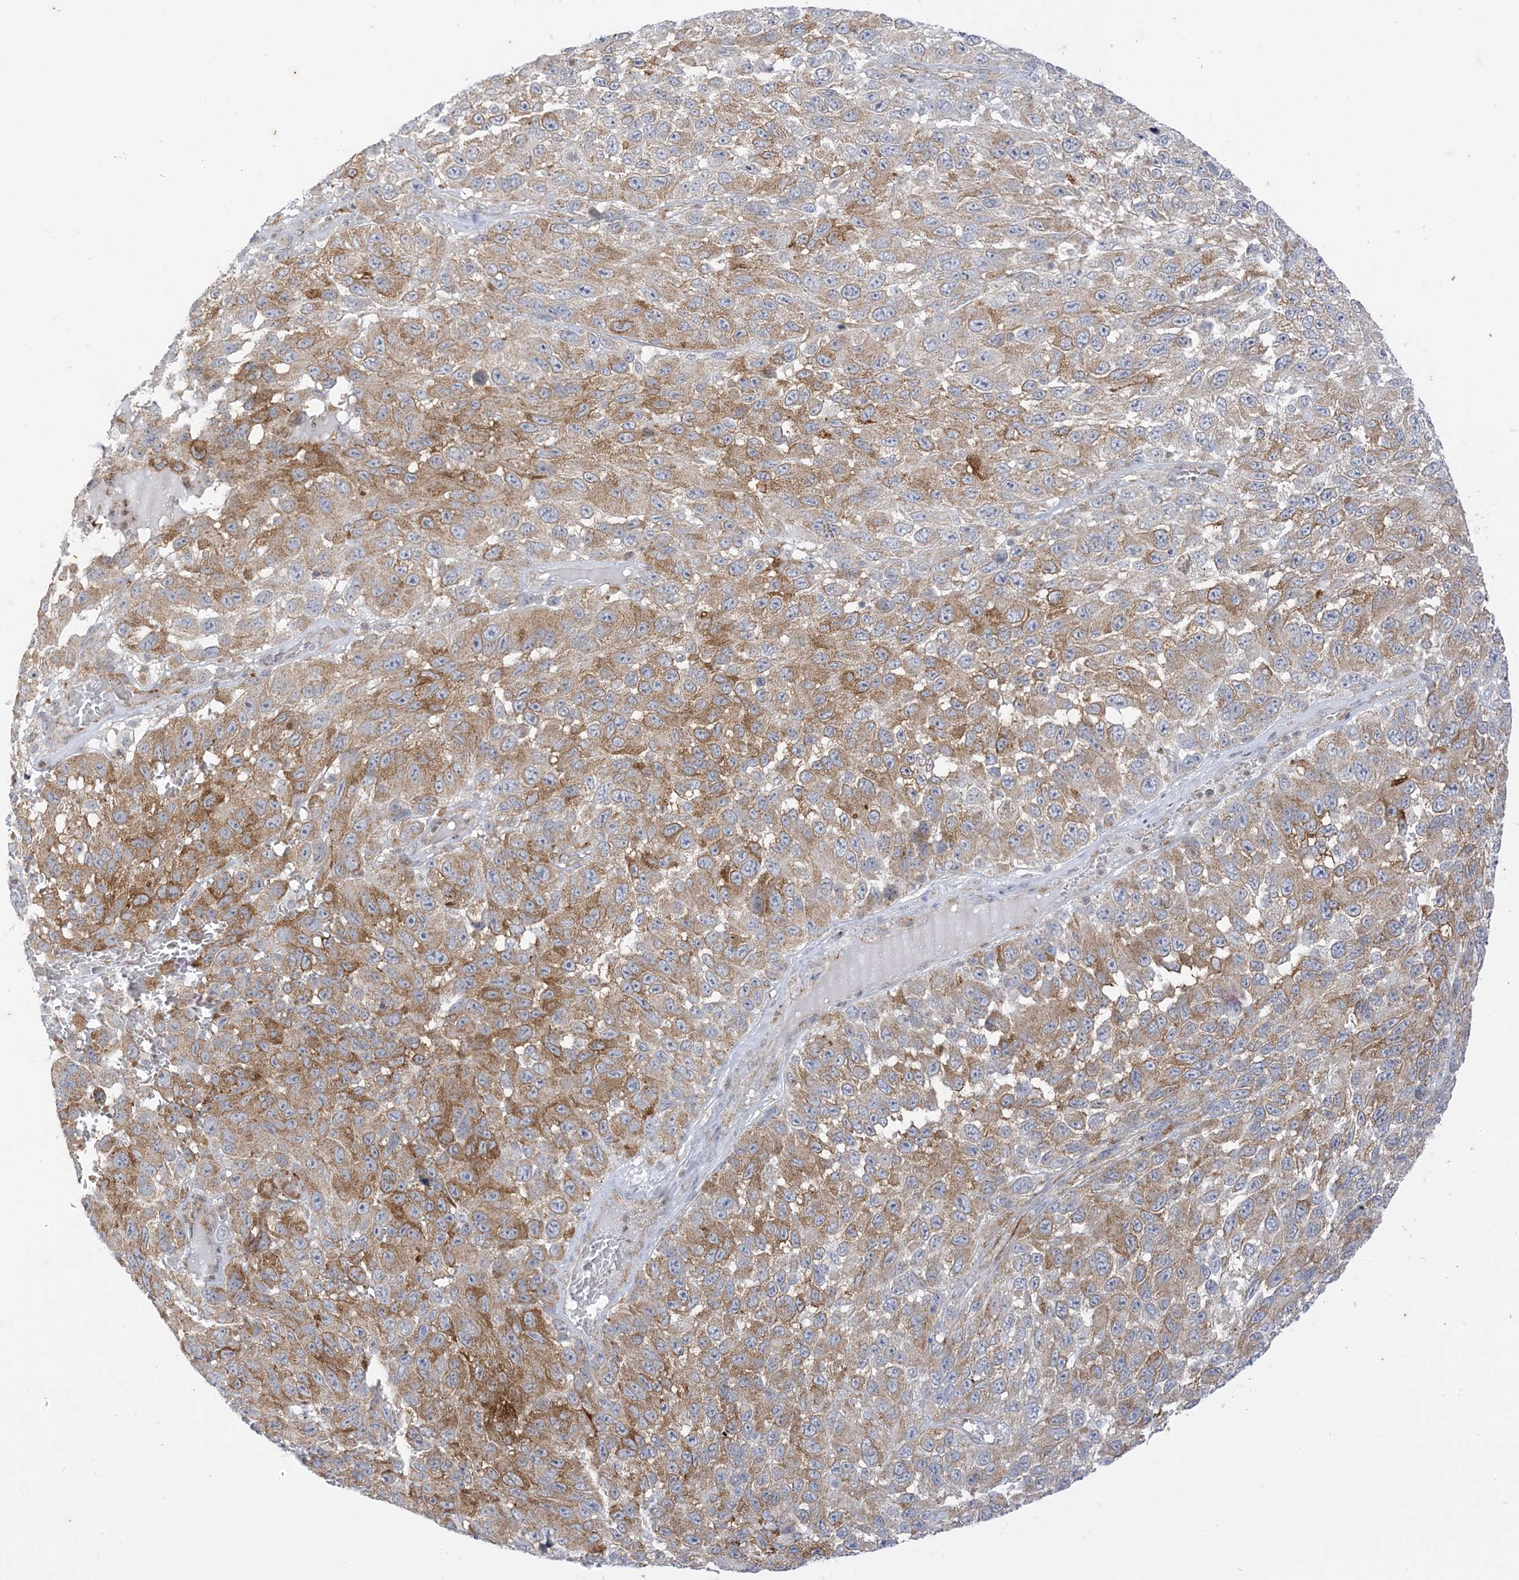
{"staining": {"intensity": "moderate", "quantity": ">75%", "location": "cytoplasmic/membranous"}, "tissue": "melanoma", "cell_type": "Tumor cells", "image_type": "cancer", "snomed": [{"axis": "morphology", "description": "Malignant melanoma, NOS"}, {"axis": "topography", "description": "Skin"}], "caption": "Malignant melanoma stained with IHC reveals moderate cytoplasmic/membranous expression in approximately >75% of tumor cells.", "gene": "RAC1", "patient": {"sex": "female", "age": 96}}